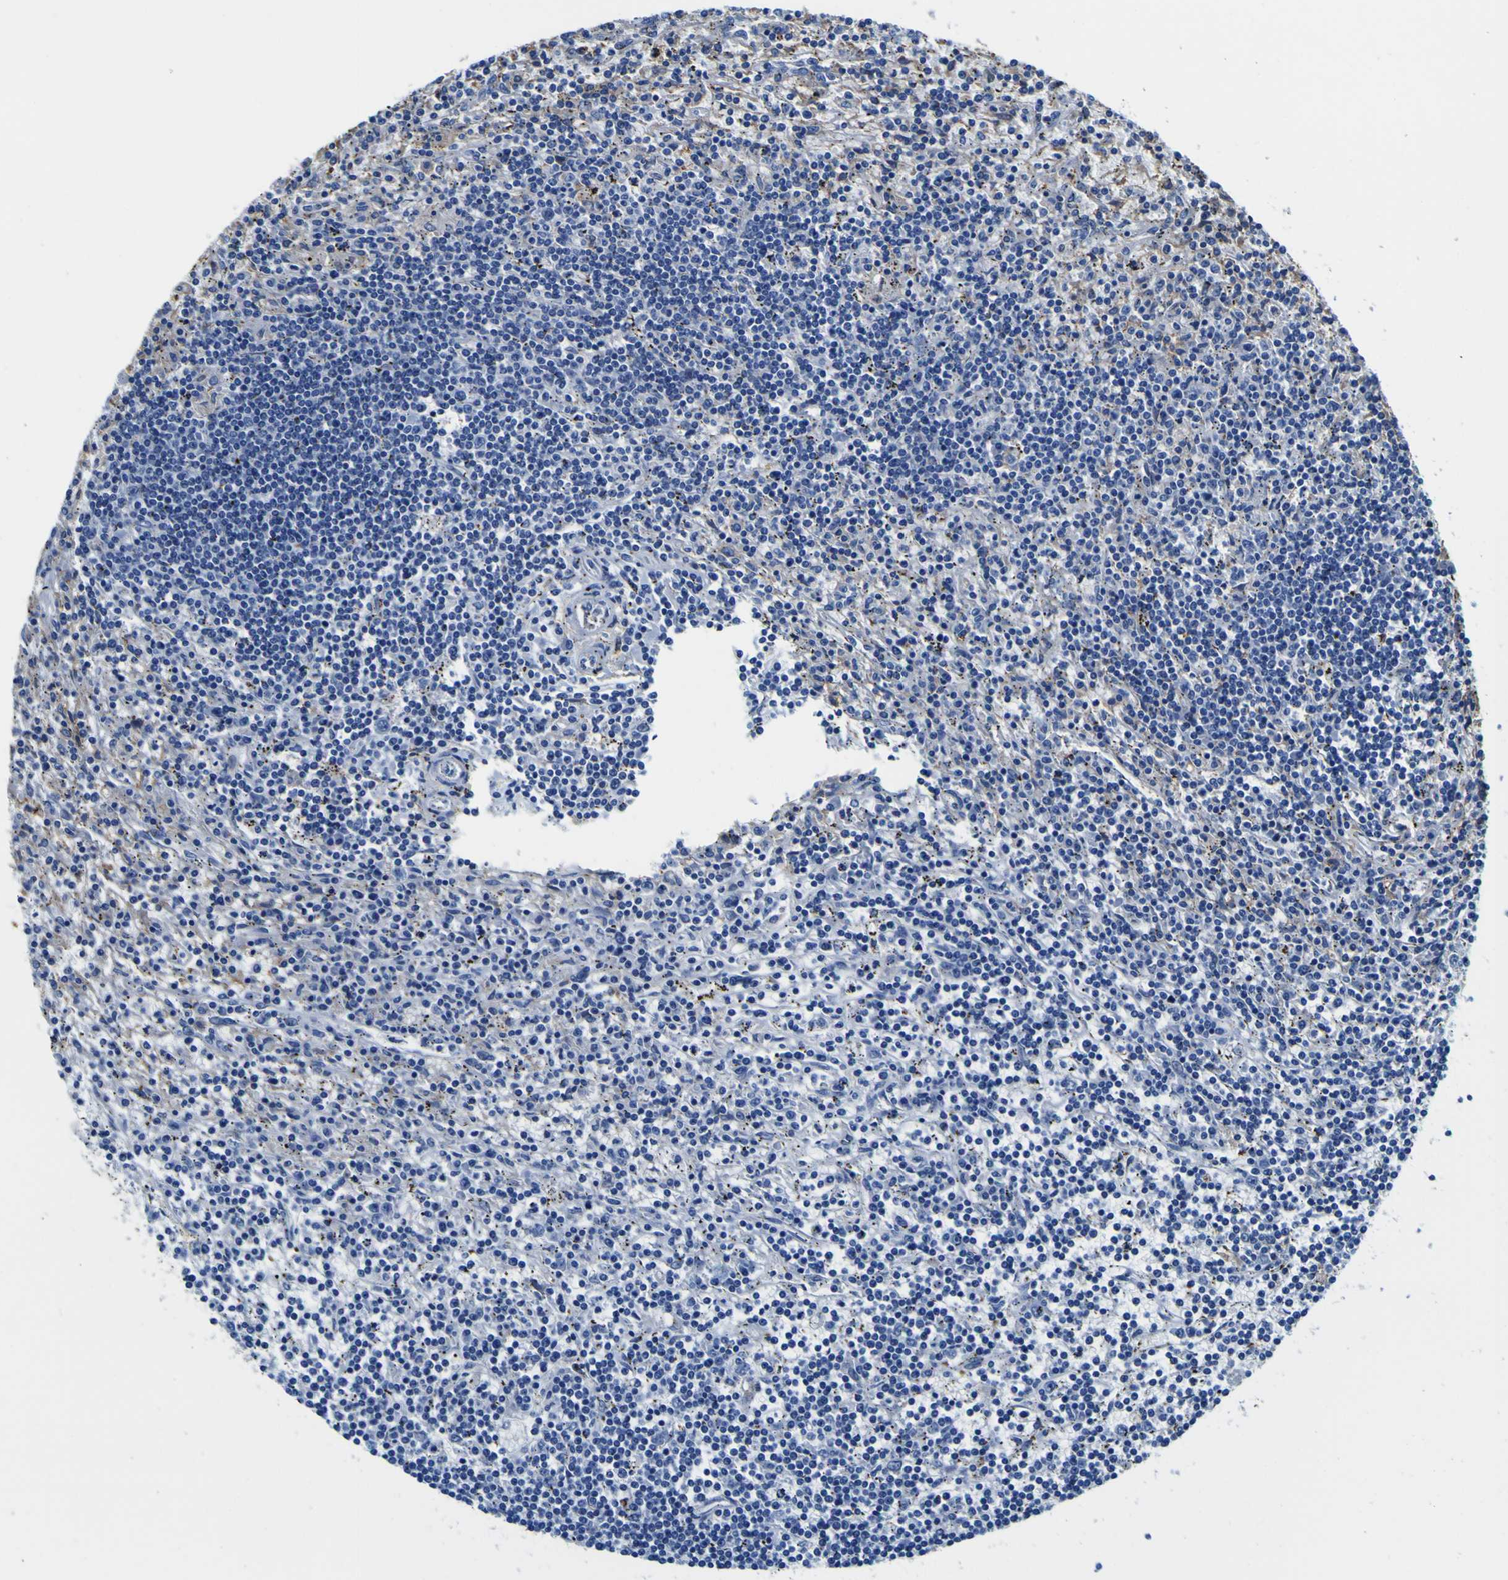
{"staining": {"intensity": "negative", "quantity": "none", "location": "none"}, "tissue": "lymphoma", "cell_type": "Tumor cells", "image_type": "cancer", "snomed": [{"axis": "morphology", "description": "Malignant lymphoma, non-Hodgkin's type, Low grade"}, {"axis": "topography", "description": "Spleen"}], "caption": "A micrograph of human lymphoma is negative for staining in tumor cells.", "gene": "PXDN", "patient": {"sex": "male", "age": 76}}